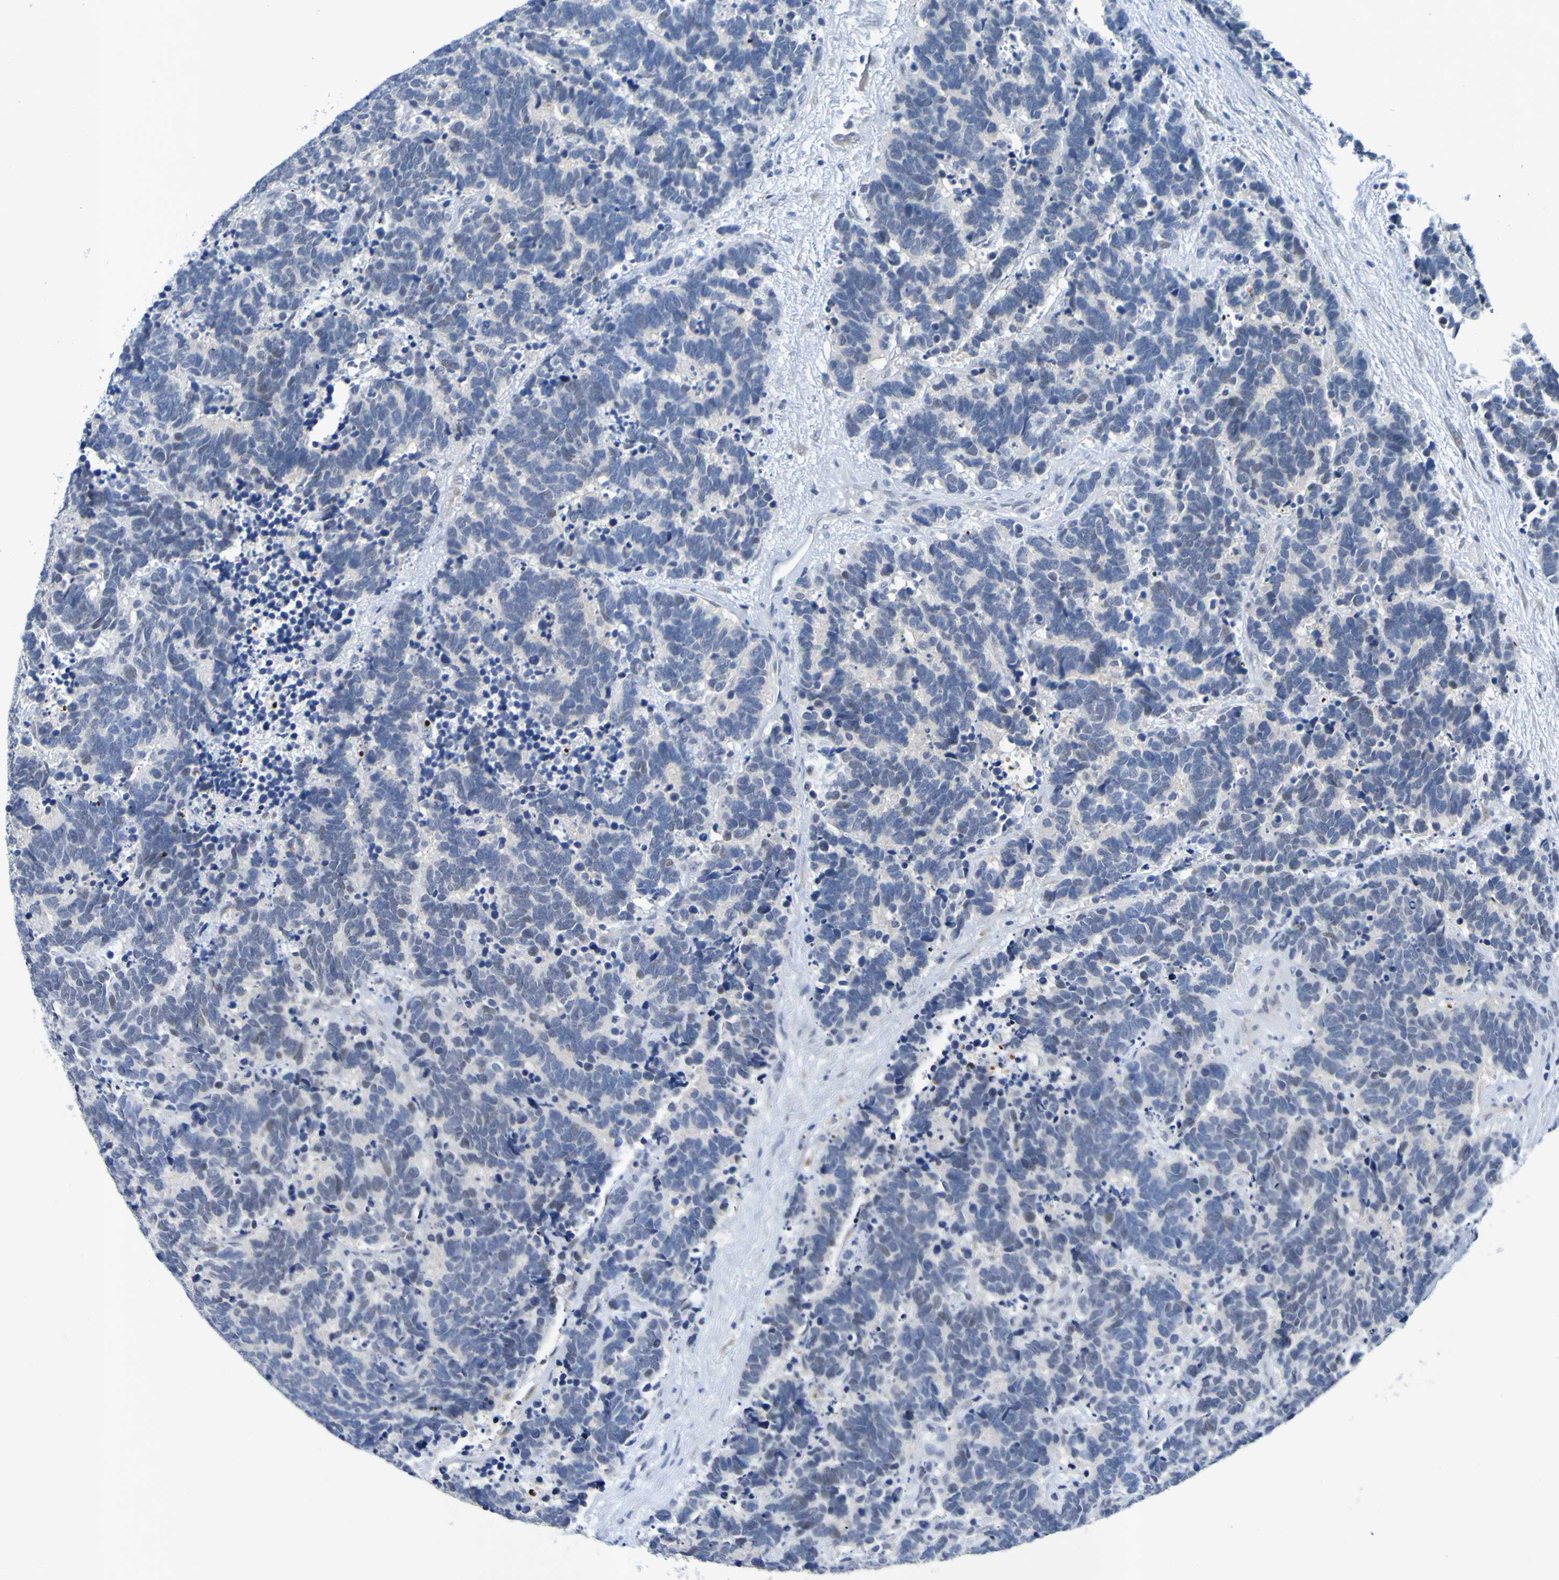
{"staining": {"intensity": "negative", "quantity": "none", "location": "none"}, "tissue": "carcinoid", "cell_type": "Tumor cells", "image_type": "cancer", "snomed": [{"axis": "morphology", "description": "Carcinoma, NOS"}, {"axis": "morphology", "description": "Carcinoid, malignant, NOS"}, {"axis": "topography", "description": "Urinary bladder"}], "caption": "There is no significant positivity in tumor cells of carcinoid.", "gene": "VMA21", "patient": {"sex": "male", "age": 57}}